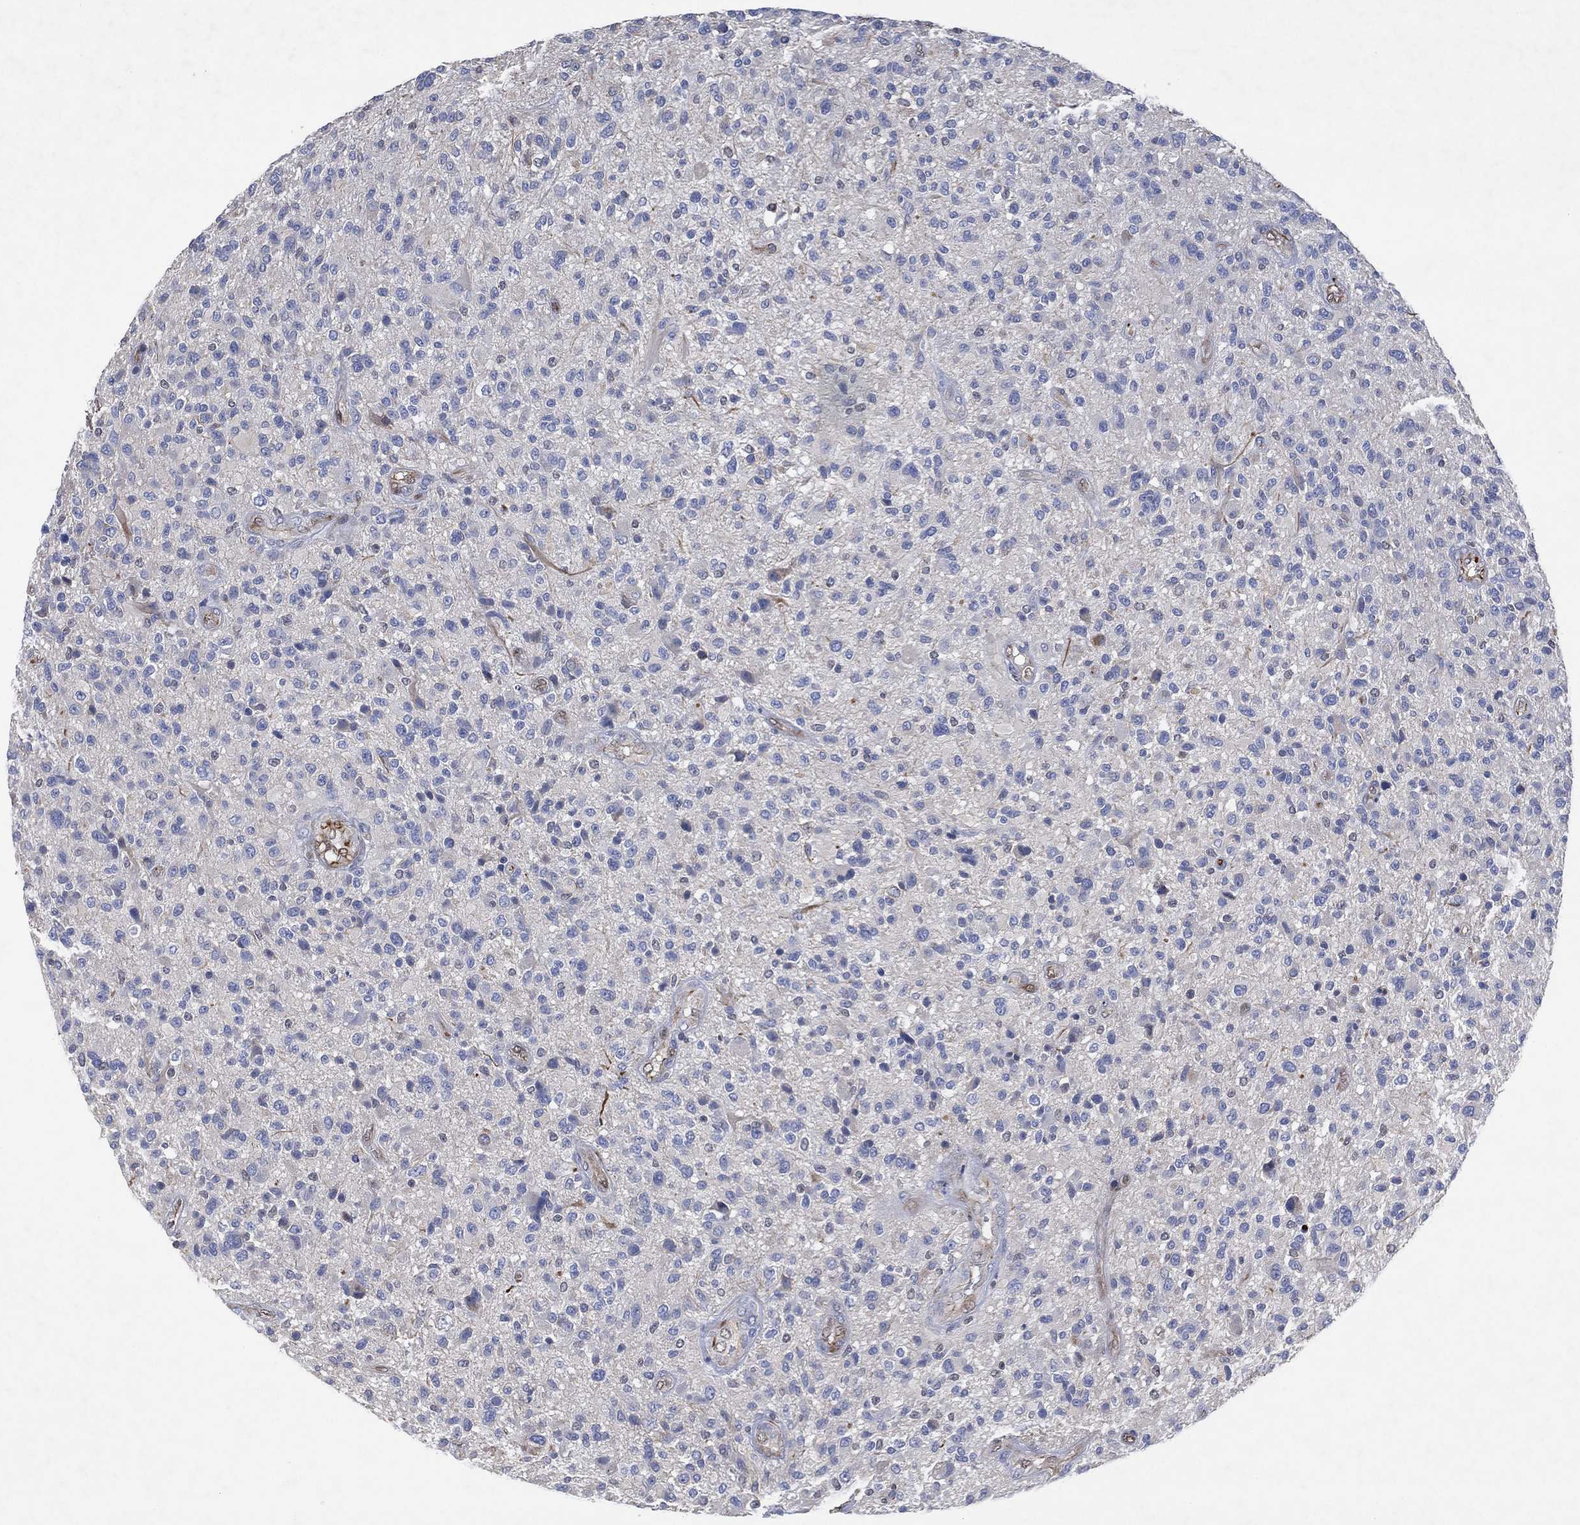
{"staining": {"intensity": "negative", "quantity": "none", "location": "none"}, "tissue": "glioma", "cell_type": "Tumor cells", "image_type": "cancer", "snomed": [{"axis": "morphology", "description": "Glioma, malignant, High grade"}, {"axis": "topography", "description": "Brain"}], "caption": "High magnification brightfield microscopy of glioma stained with DAB (3,3'-diaminobenzidine) (brown) and counterstained with hematoxylin (blue): tumor cells show no significant expression.", "gene": "FLI1", "patient": {"sex": "male", "age": 47}}